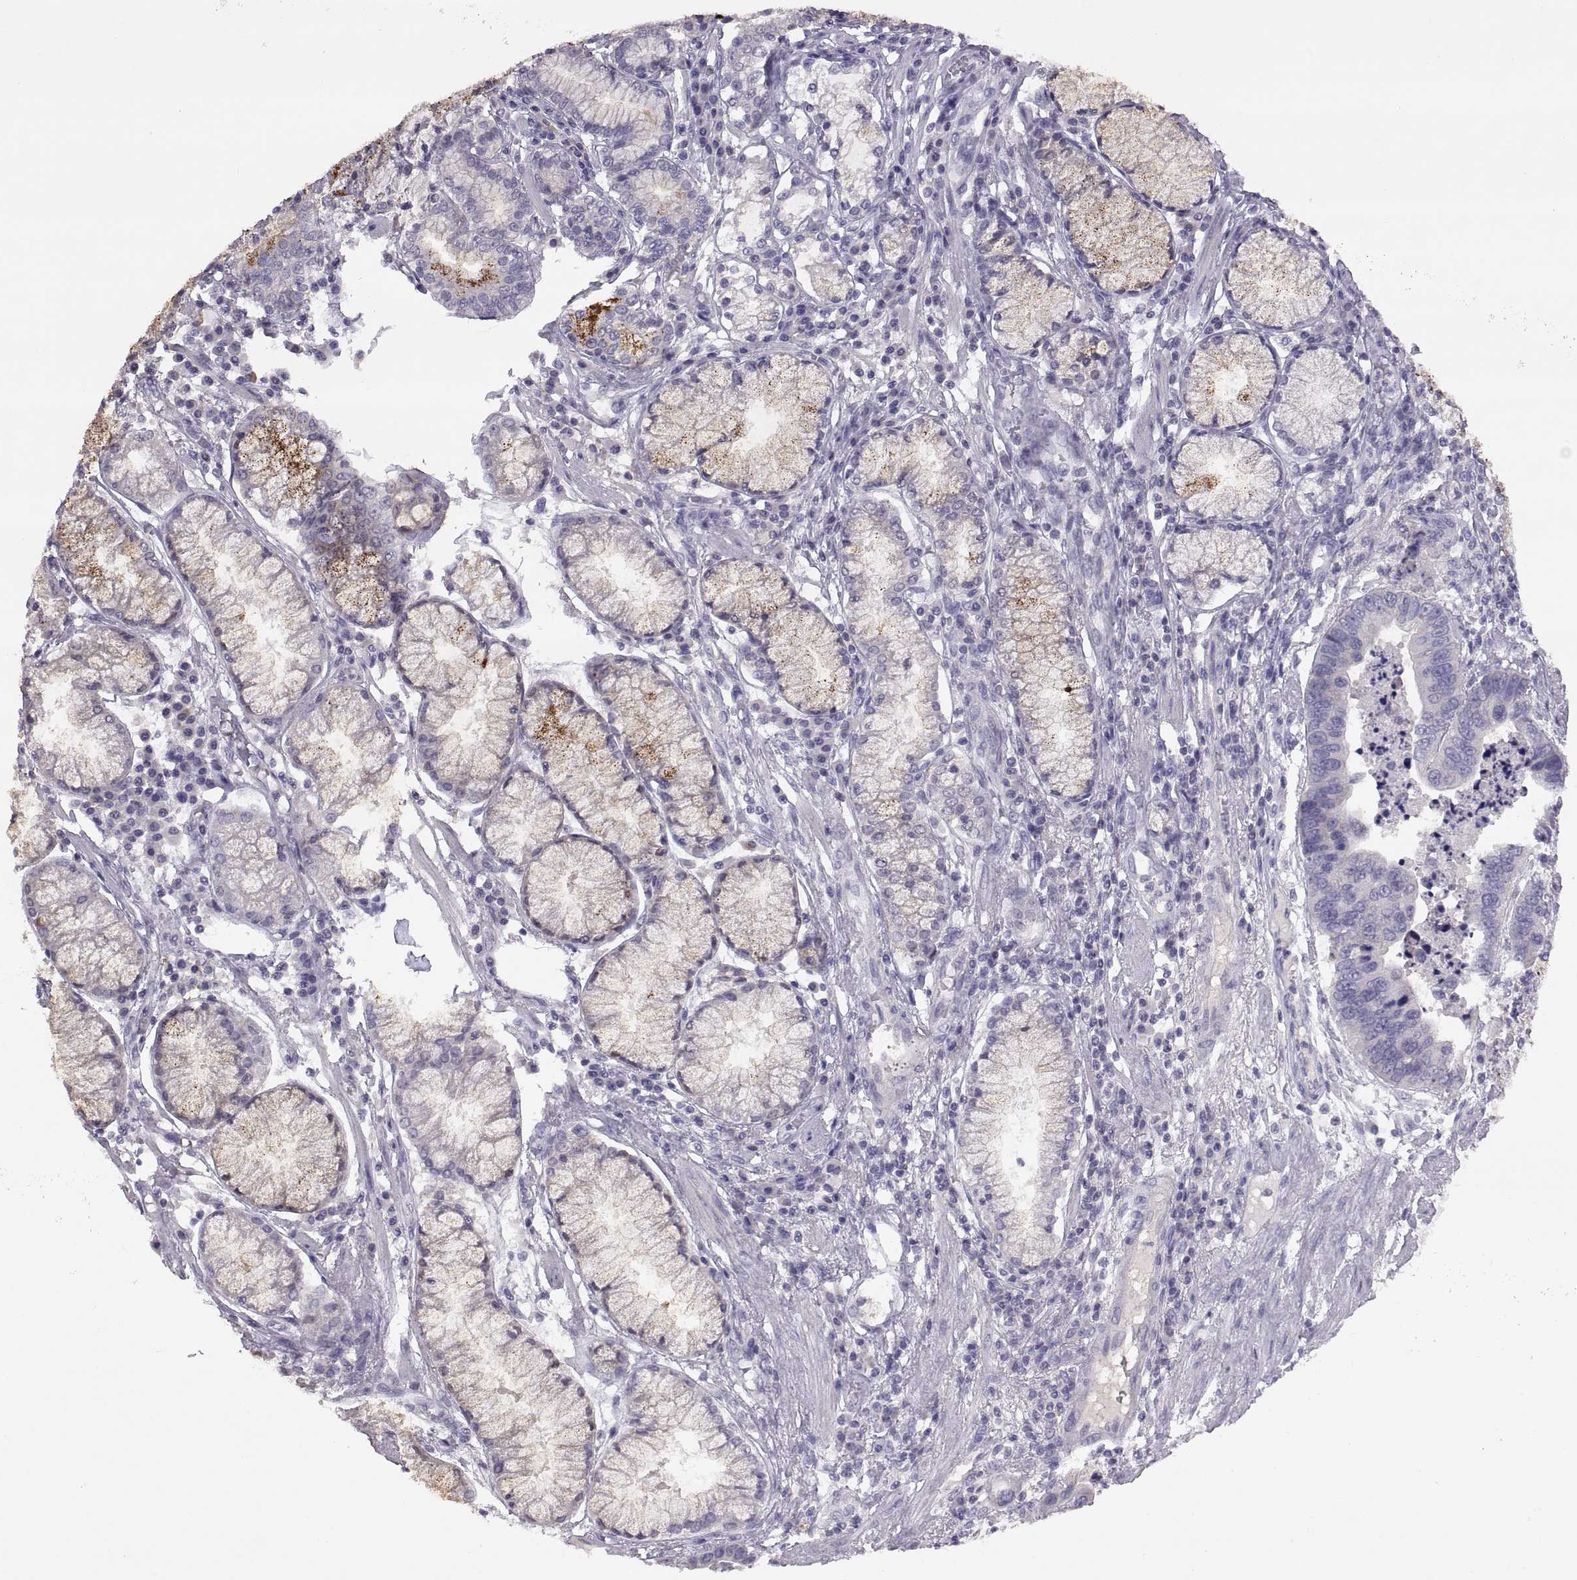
{"staining": {"intensity": "negative", "quantity": "none", "location": "none"}, "tissue": "stomach cancer", "cell_type": "Tumor cells", "image_type": "cancer", "snomed": [{"axis": "morphology", "description": "Adenocarcinoma, NOS"}, {"axis": "topography", "description": "Stomach"}], "caption": "An image of human stomach adenocarcinoma is negative for staining in tumor cells.", "gene": "TBX19", "patient": {"sex": "male", "age": 84}}